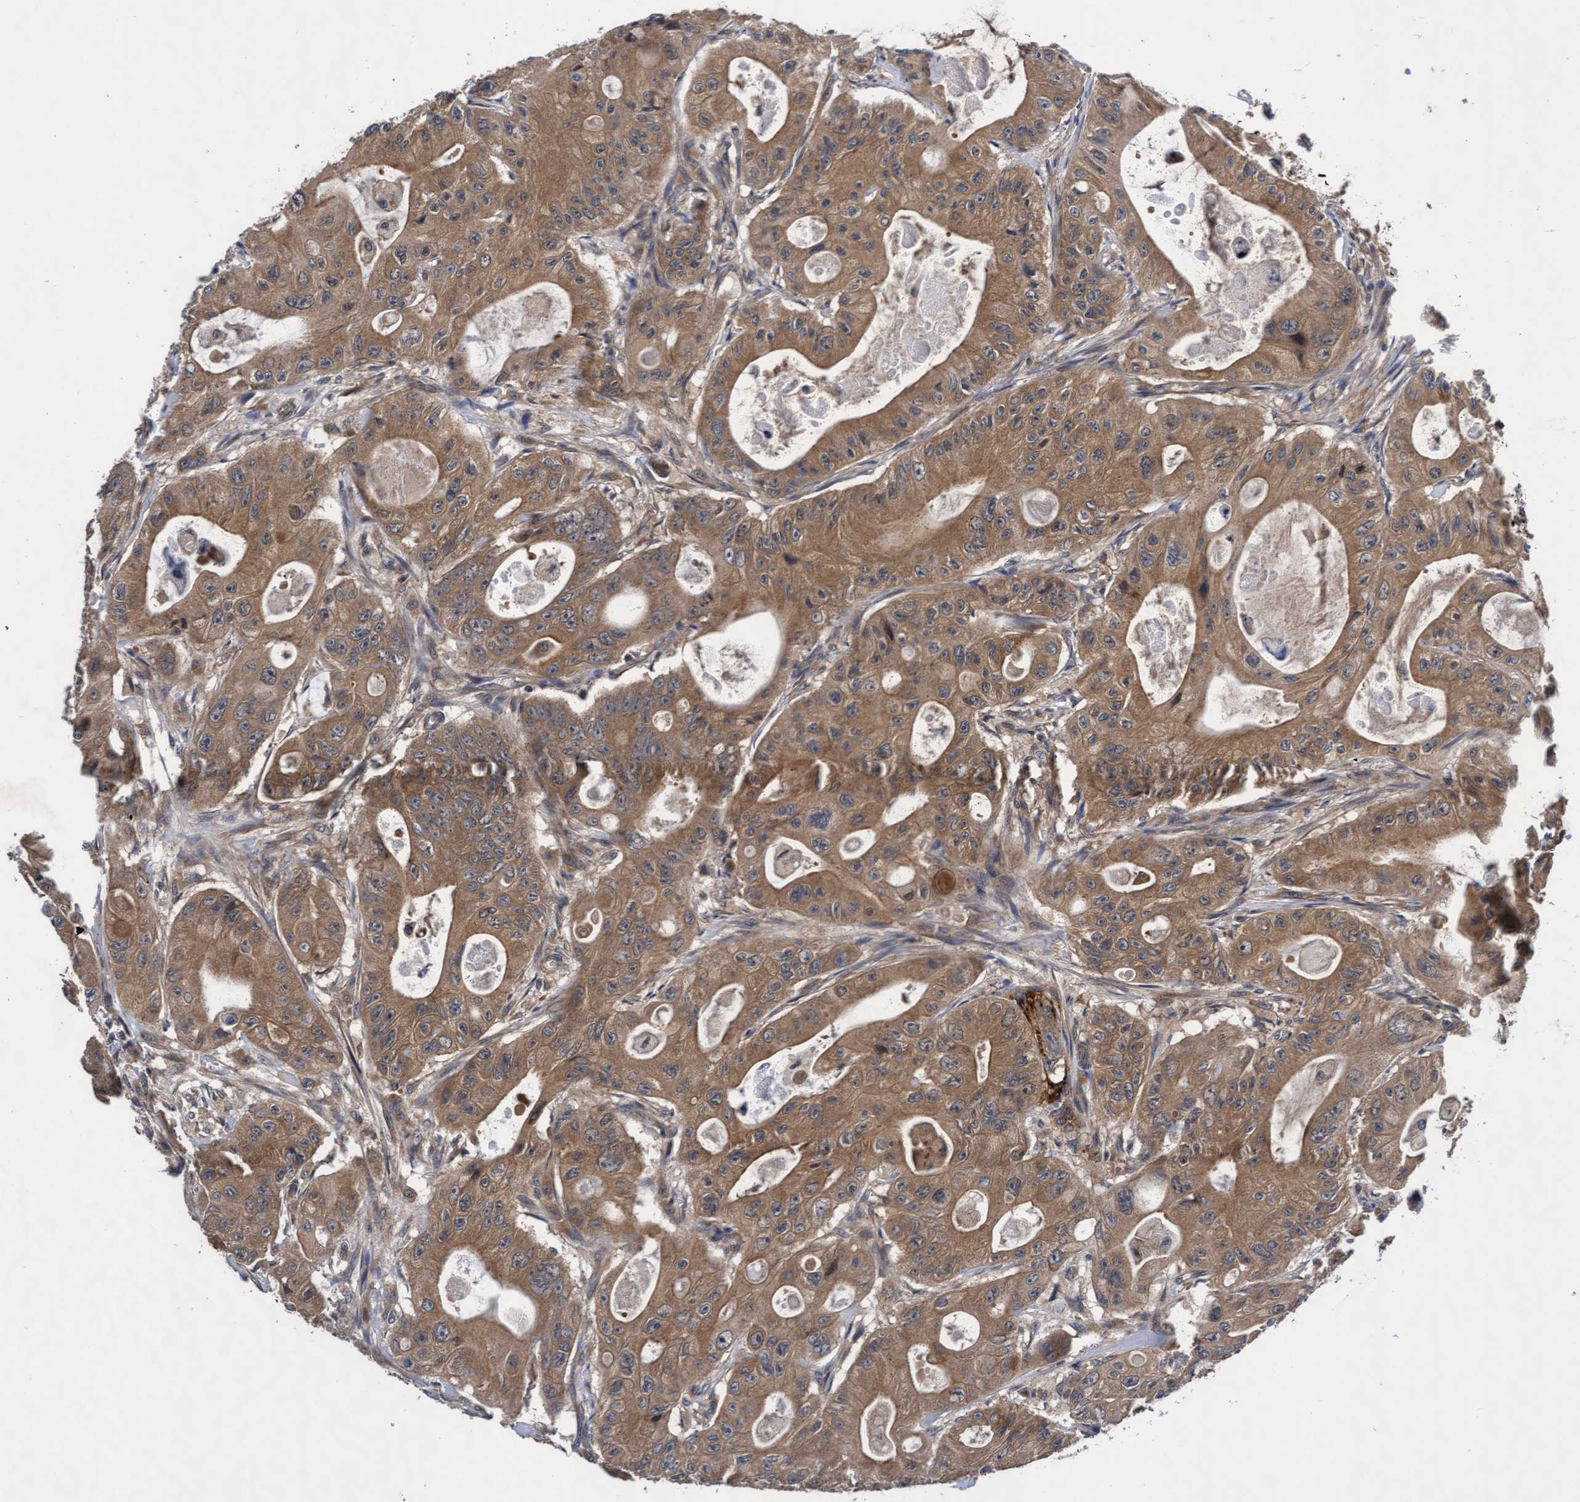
{"staining": {"intensity": "moderate", "quantity": ">75%", "location": "cytoplasmic/membranous"}, "tissue": "colorectal cancer", "cell_type": "Tumor cells", "image_type": "cancer", "snomed": [{"axis": "morphology", "description": "Adenocarcinoma, NOS"}, {"axis": "topography", "description": "Colon"}], "caption": "Colorectal adenocarcinoma stained for a protein shows moderate cytoplasmic/membranous positivity in tumor cells.", "gene": "EFCAB13", "patient": {"sex": "female", "age": 46}}